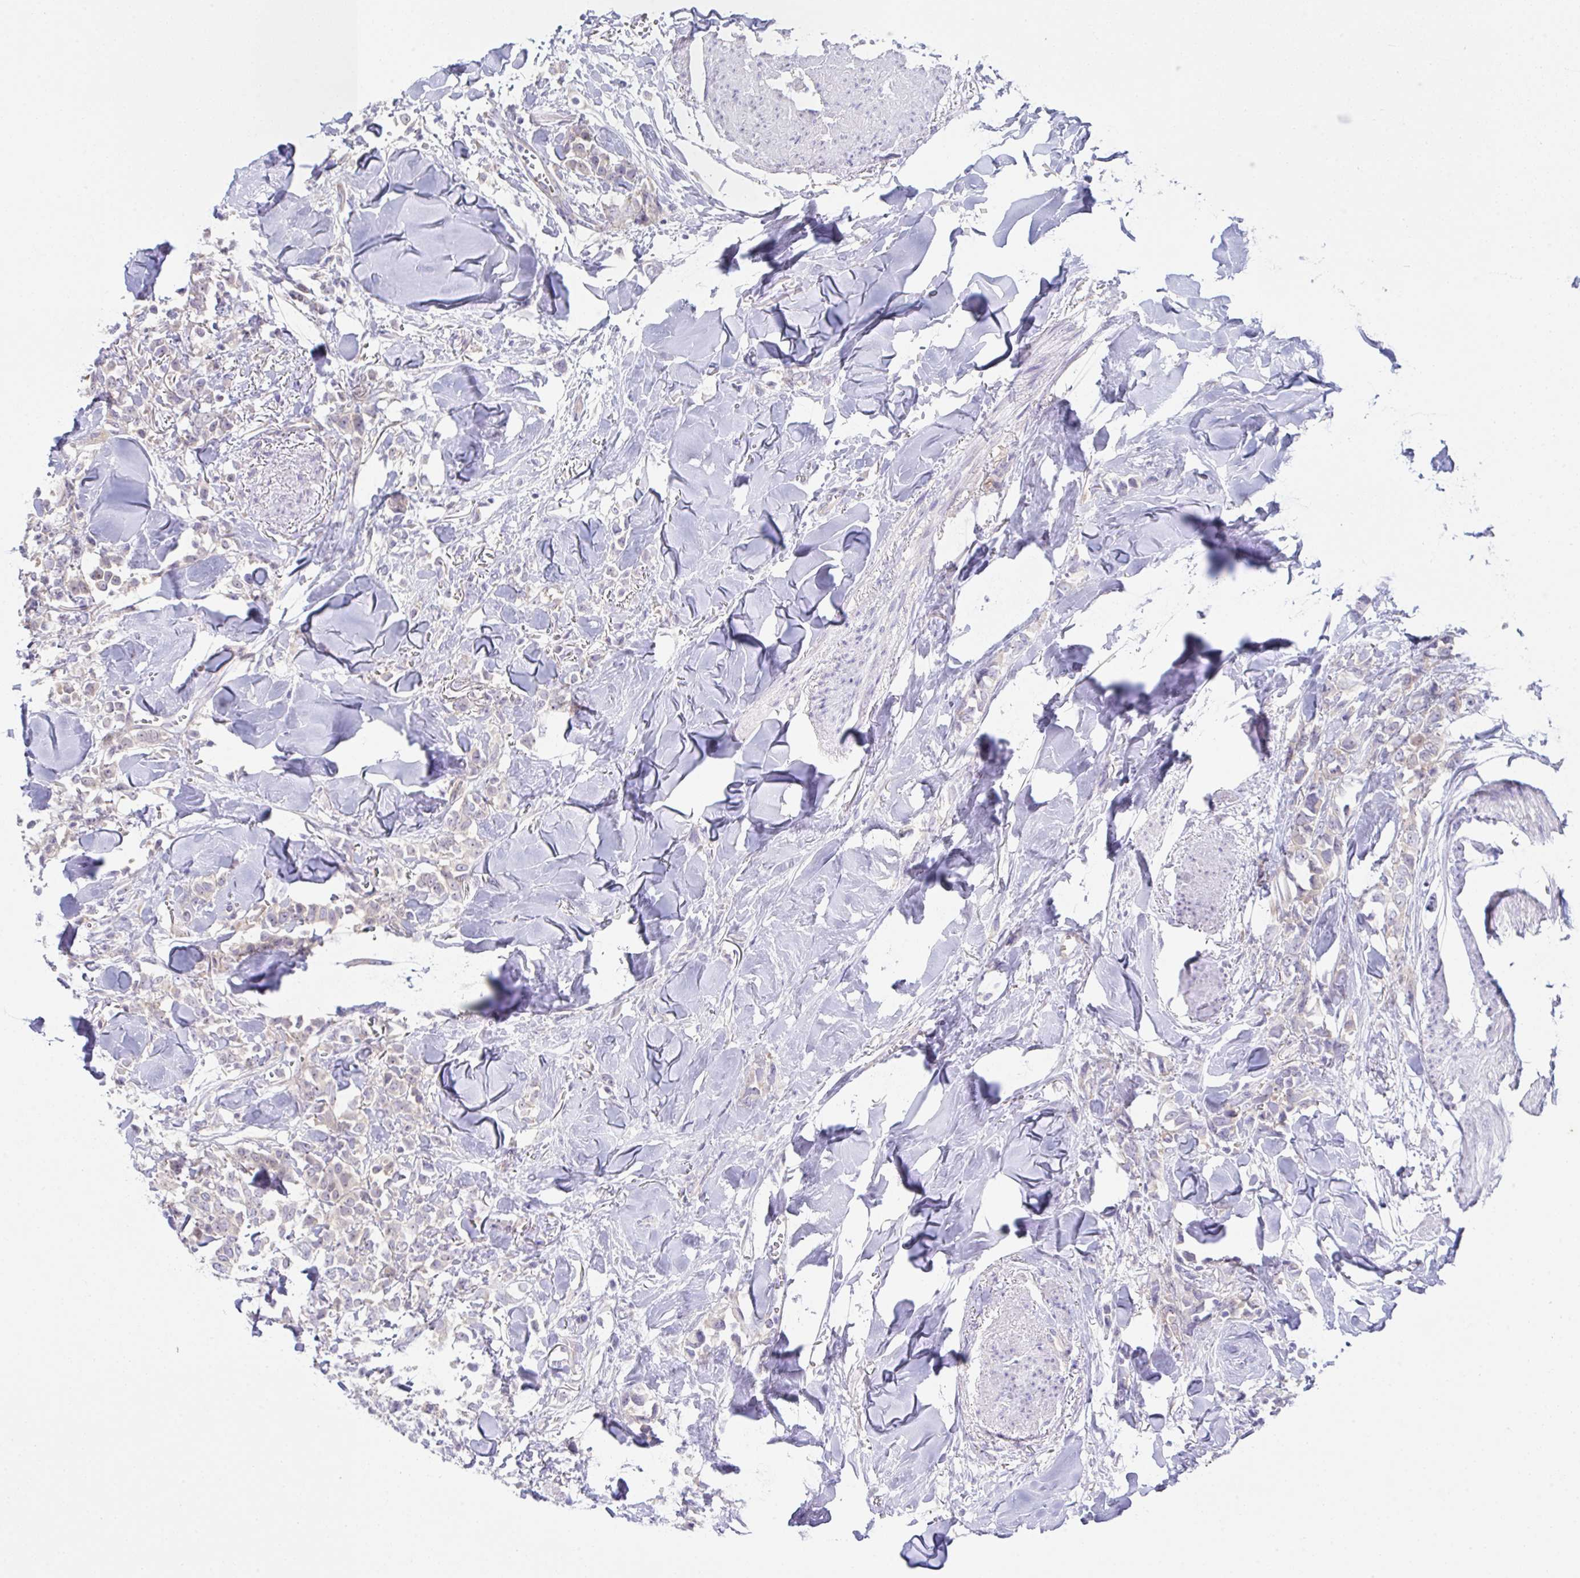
{"staining": {"intensity": "weak", "quantity": "<25%", "location": "cytoplasmic/membranous"}, "tissue": "breast cancer", "cell_type": "Tumor cells", "image_type": "cancer", "snomed": [{"axis": "morphology", "description": "Lobular carcinoma"}, {"axis": "topography", "description": "Breast"}], "caption": "Histopathology image shows no significant protein expression in tumor cells of breast lobular carcinoma. (DAB (3,3'-diaminobenzidine) immunohistochemistry (IHC) visualized using brightfield microscopy, high magnification).", "gene": "FAU", "patient": {"sex": "female", "age": 91}}